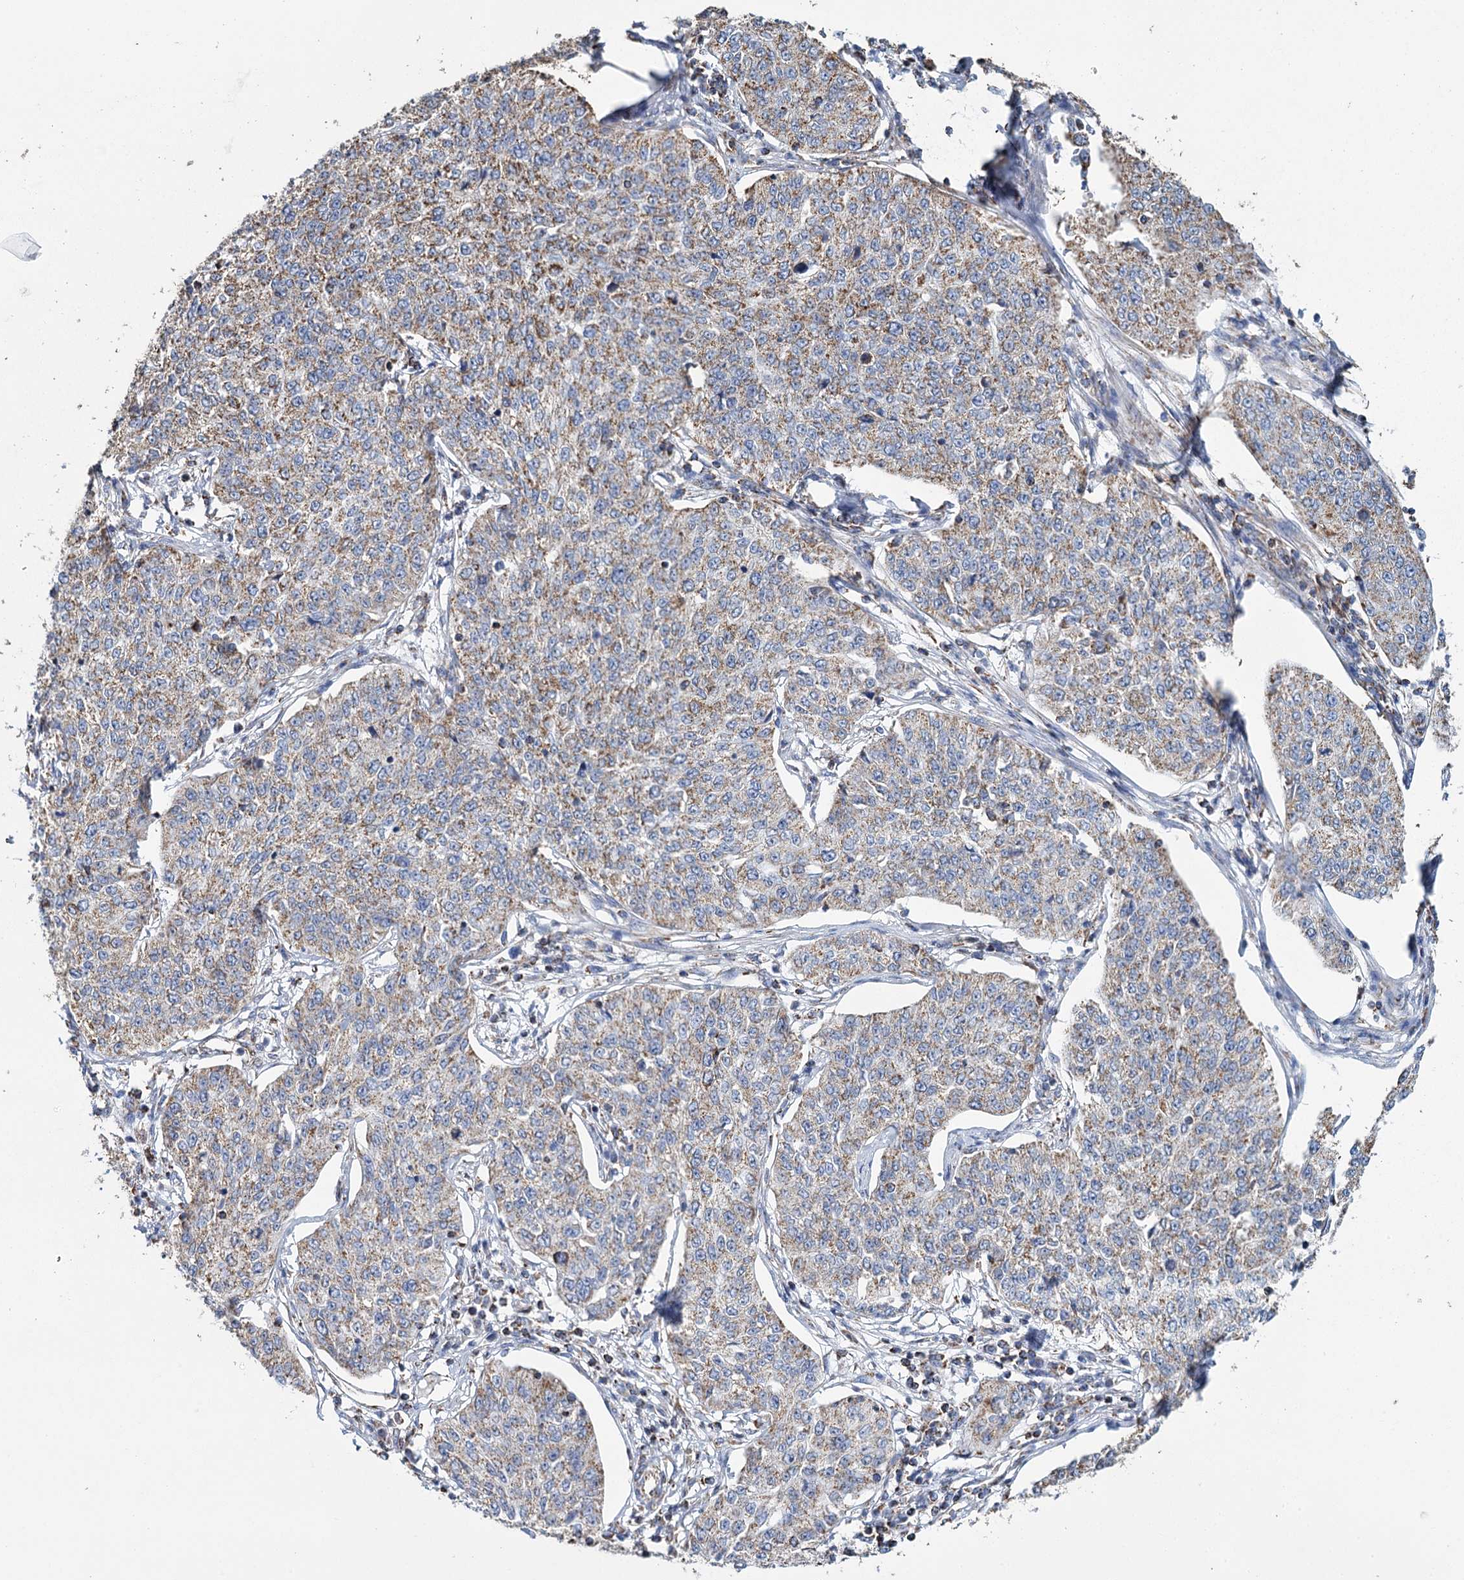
{"staining": {"intensity": "weak", "quantity": ">75%", "location": "cytoplasmic/membranous"}, "tissue": "cervical cancer", "cell_type": "Tumor cells", "image_type": "cancer", "snomed": [{"axis": "morphology", "description": "Squamous cell carcinoma, NOS"}, {"axis": "topography", "description": "Cervix"}], "caption": "An image showing weak cytoplasmic/membranous expression in about >75% of tumor cells in squamous cell carcinoma (cervical), as visualized by brown immunohistochemical staining.", "gene": "MRPL44", "patient": {"sex": "female", "age": 35}}